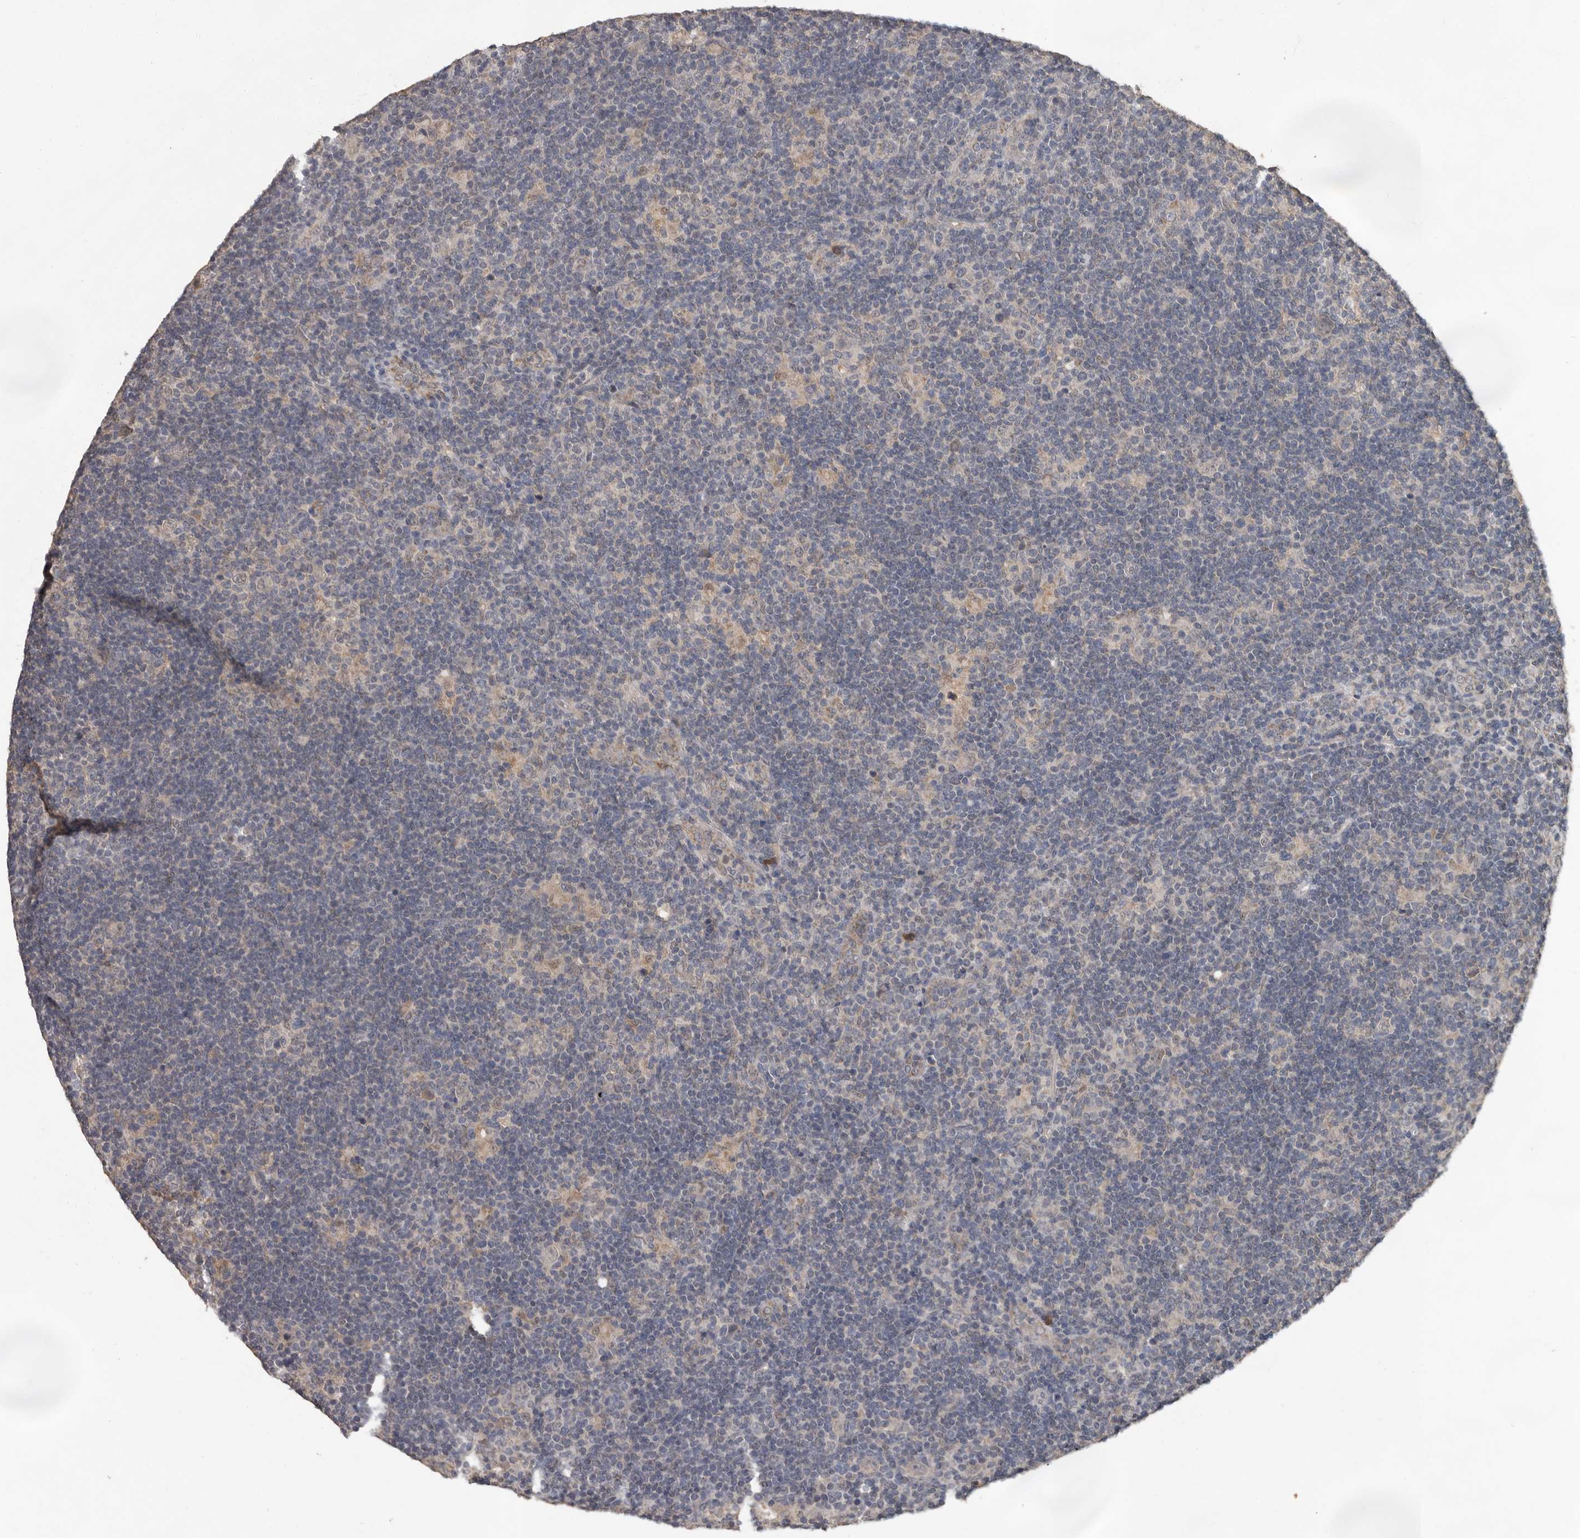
{"staining": {"intensity": "negative", "quantity": "none", "location": "none"}, "tissue": "lymphoma", "cell_type": "Tumor cells", "image_type": "cancer", "snomed": [{"axis": "morphology", "description": "Hodgkin's disease, NOS"}, {"axis": "topography", "description": "Lymph node"}], "caption": "Tumor cells show no significant protein staining in Hodgkin's disease.", "gene": "MTF1", "patient": {"sex": "female", "age": 57}}